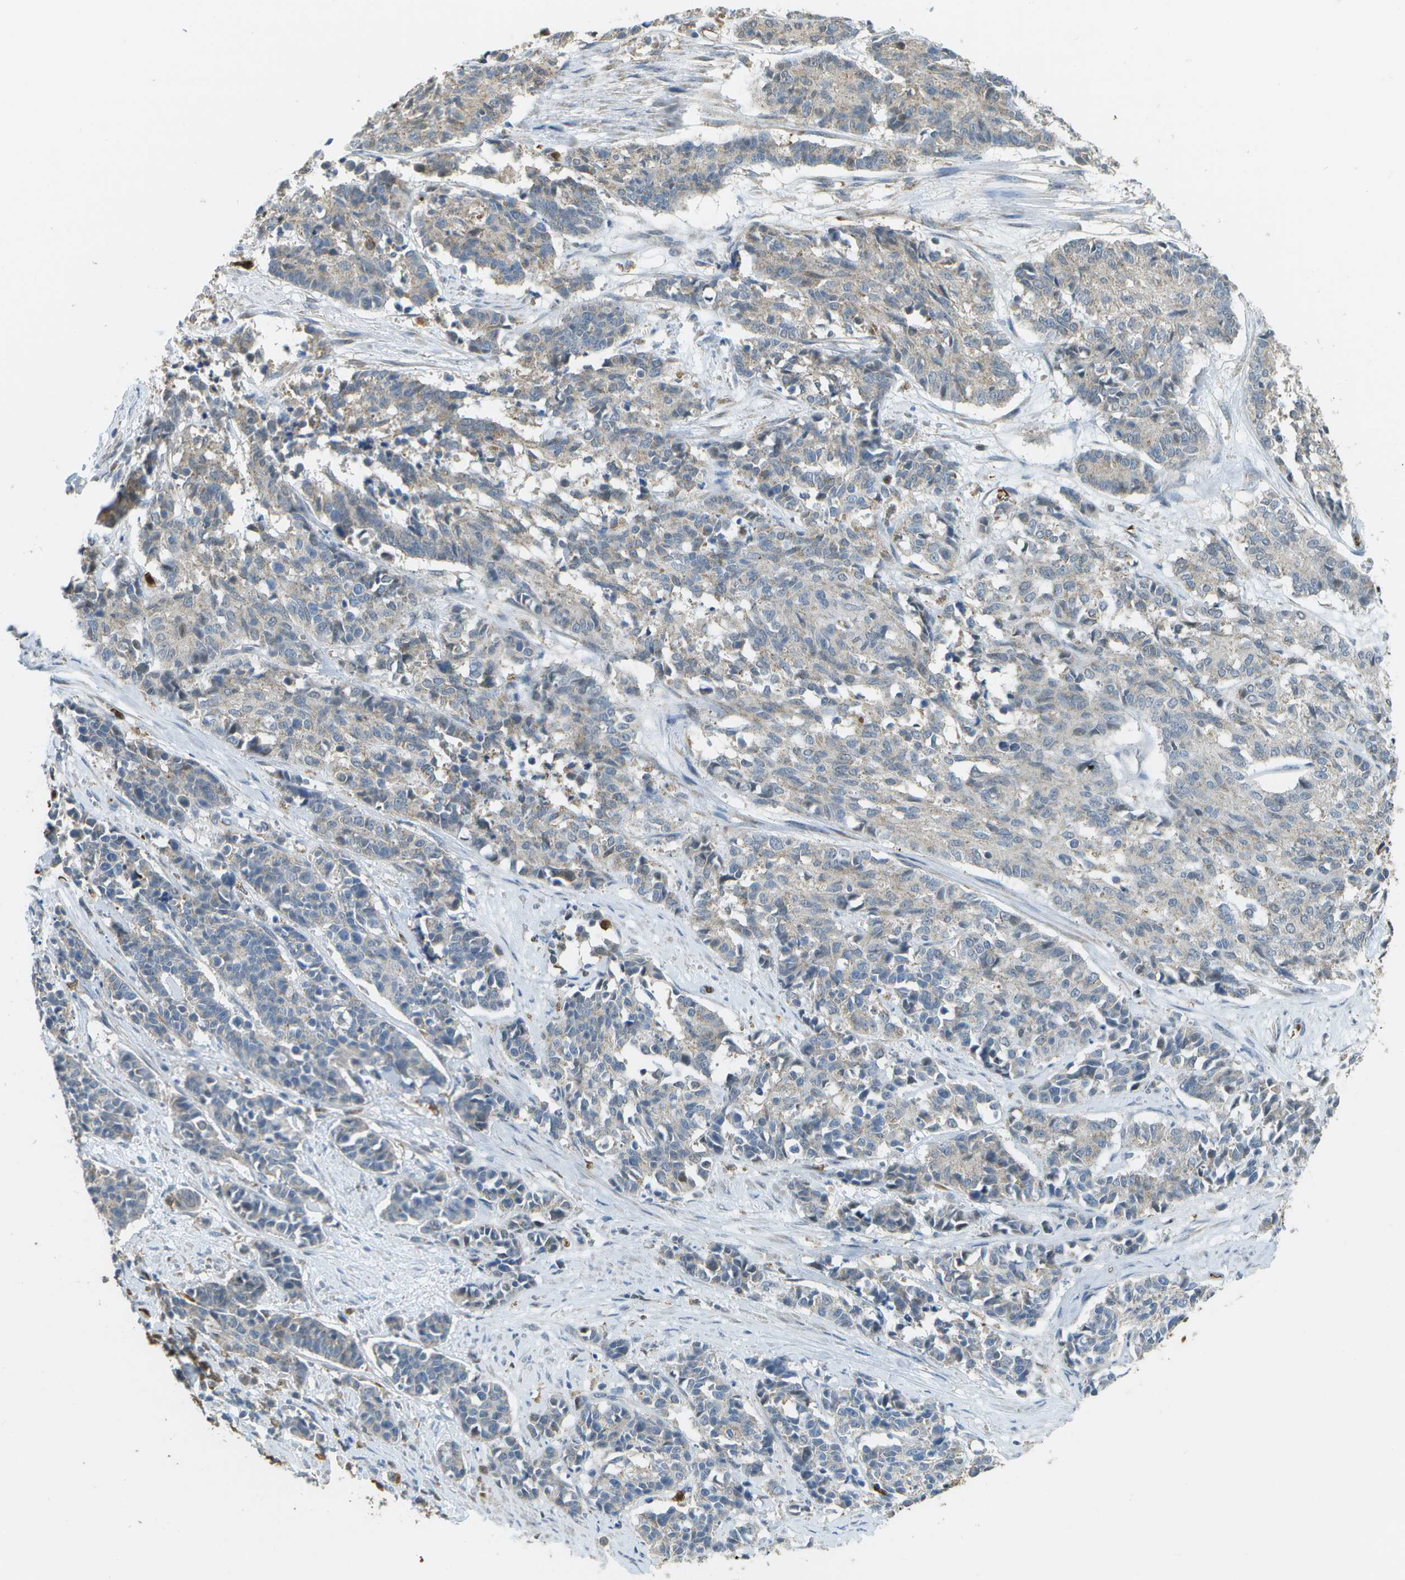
{"staining": {"intensity": "weak", "quantity": "<25%", "location": "cytoplasmic/membranous"}, "tissue": "cervical cancer", "cell_type": "Tumor cells", "image_type": "cancer", "snomed": [{"axis": "morphology", "description": "Squamous cell carcinoma, NOS"}, {"axis": "topography", "description": "Cervix"}], "caption": "An image of squamous cell carcinoma (cervical) stained for a protein reveals no brown staining in tumor cells. (Immunohistochemistry (ihc), brightfield microscopy, high magnification).", "gene": "CACHD1", "patient": {"sex": "female", "age": 35}}